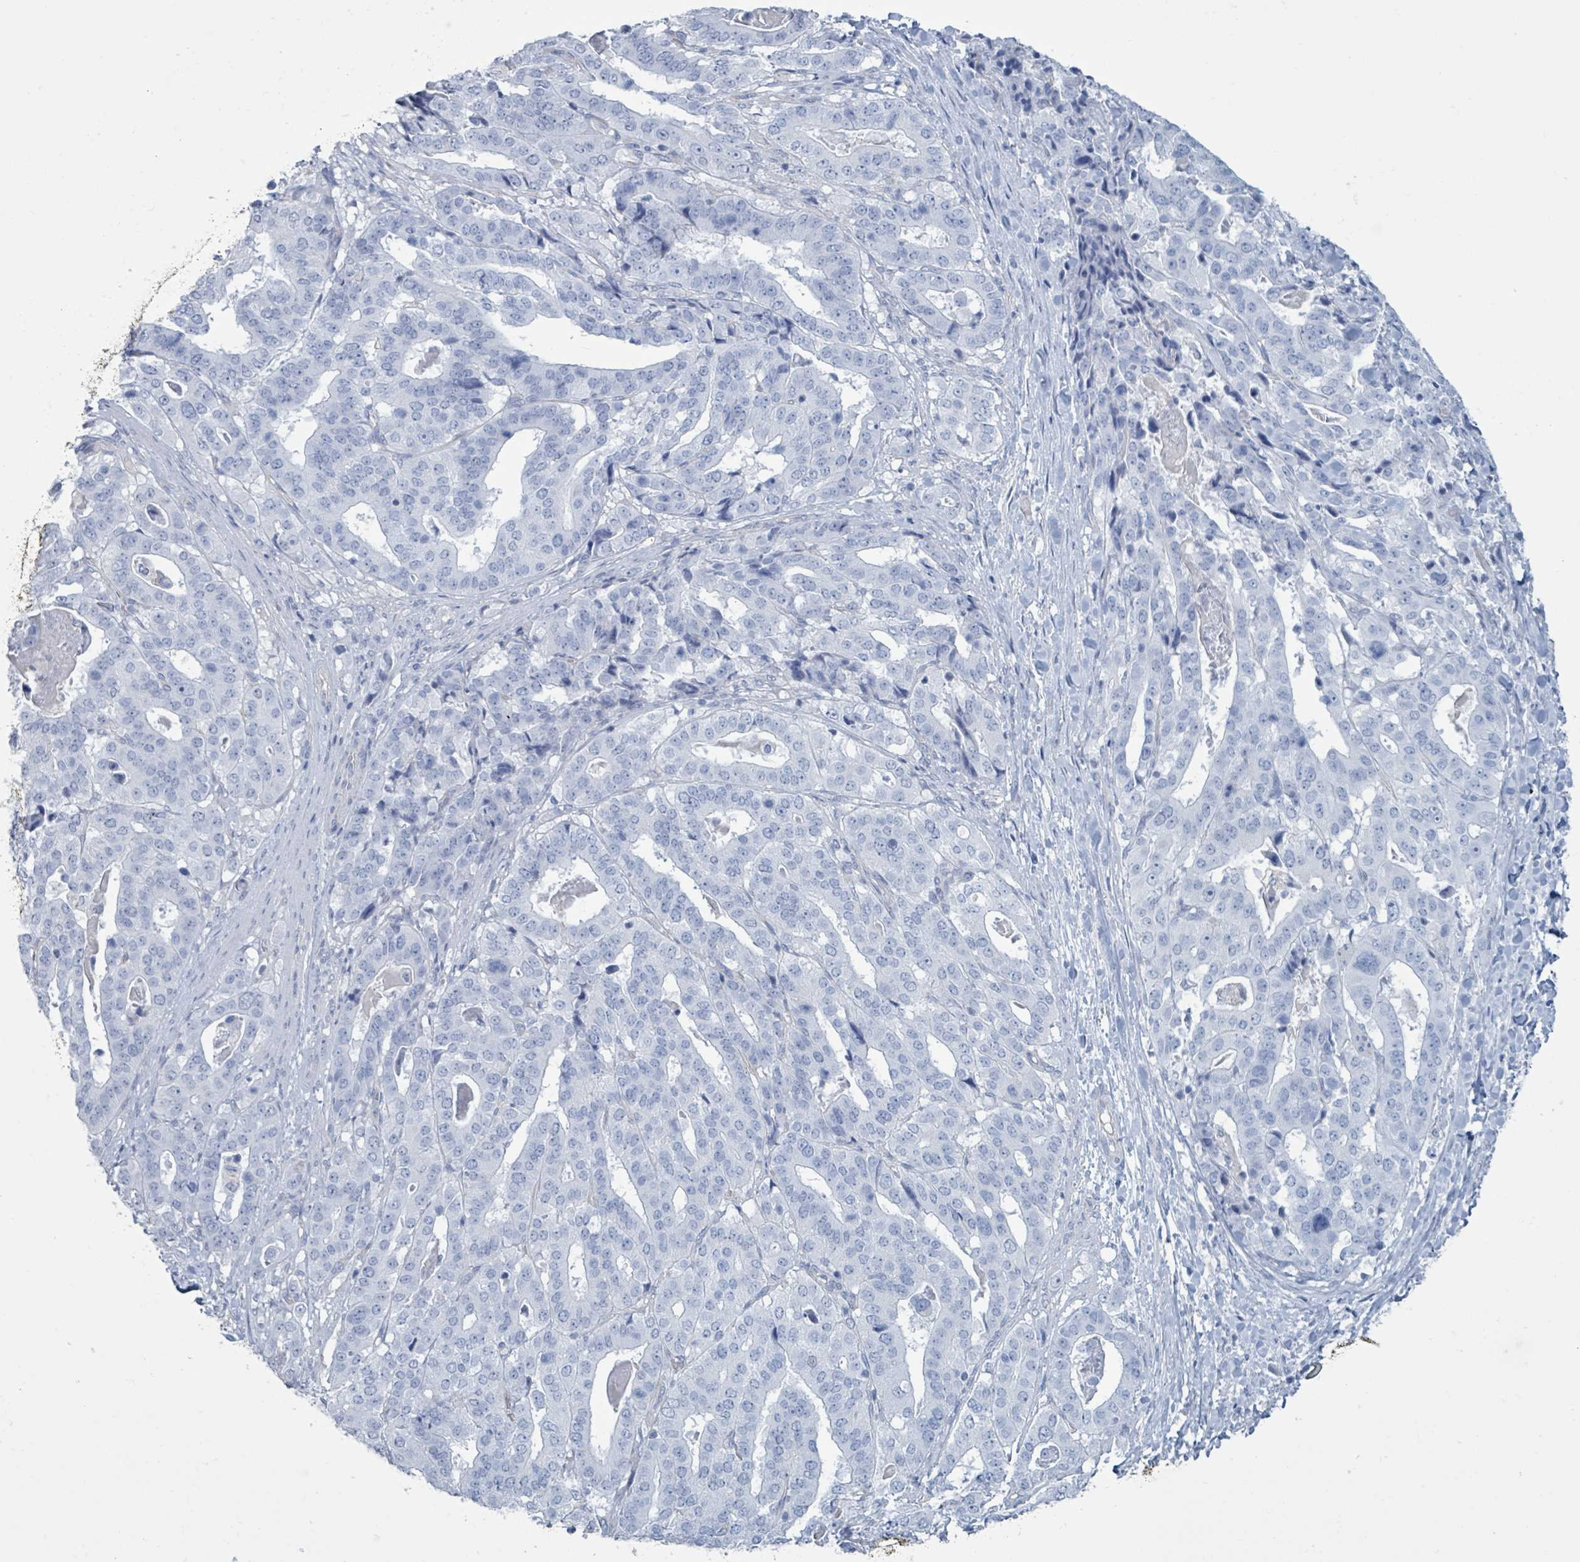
{"staining": {"intensity": "negative", "quantity": "none", "location": "none"}, "tissue": "stomach cancer", "cell_type": "Tumor cells", "image_type": "cancer", "snomed": [{"axis": "morphology", "description": "Adenocarcinoma, NOS"}, {"axis": "topography", "description": "Stomach"}], "caption": "High magnification brightfield microscopy of stomach cancer stained with DAB (brown) and counterstained with hematoxylin (blue): tumor cells show no significant positivity. (DAB immunohistochemistry (IHC) visualized using brightfield microscopy, high magnification).", "gene": "CT45A5", "patient": {"sex": "male", "age": 48}}